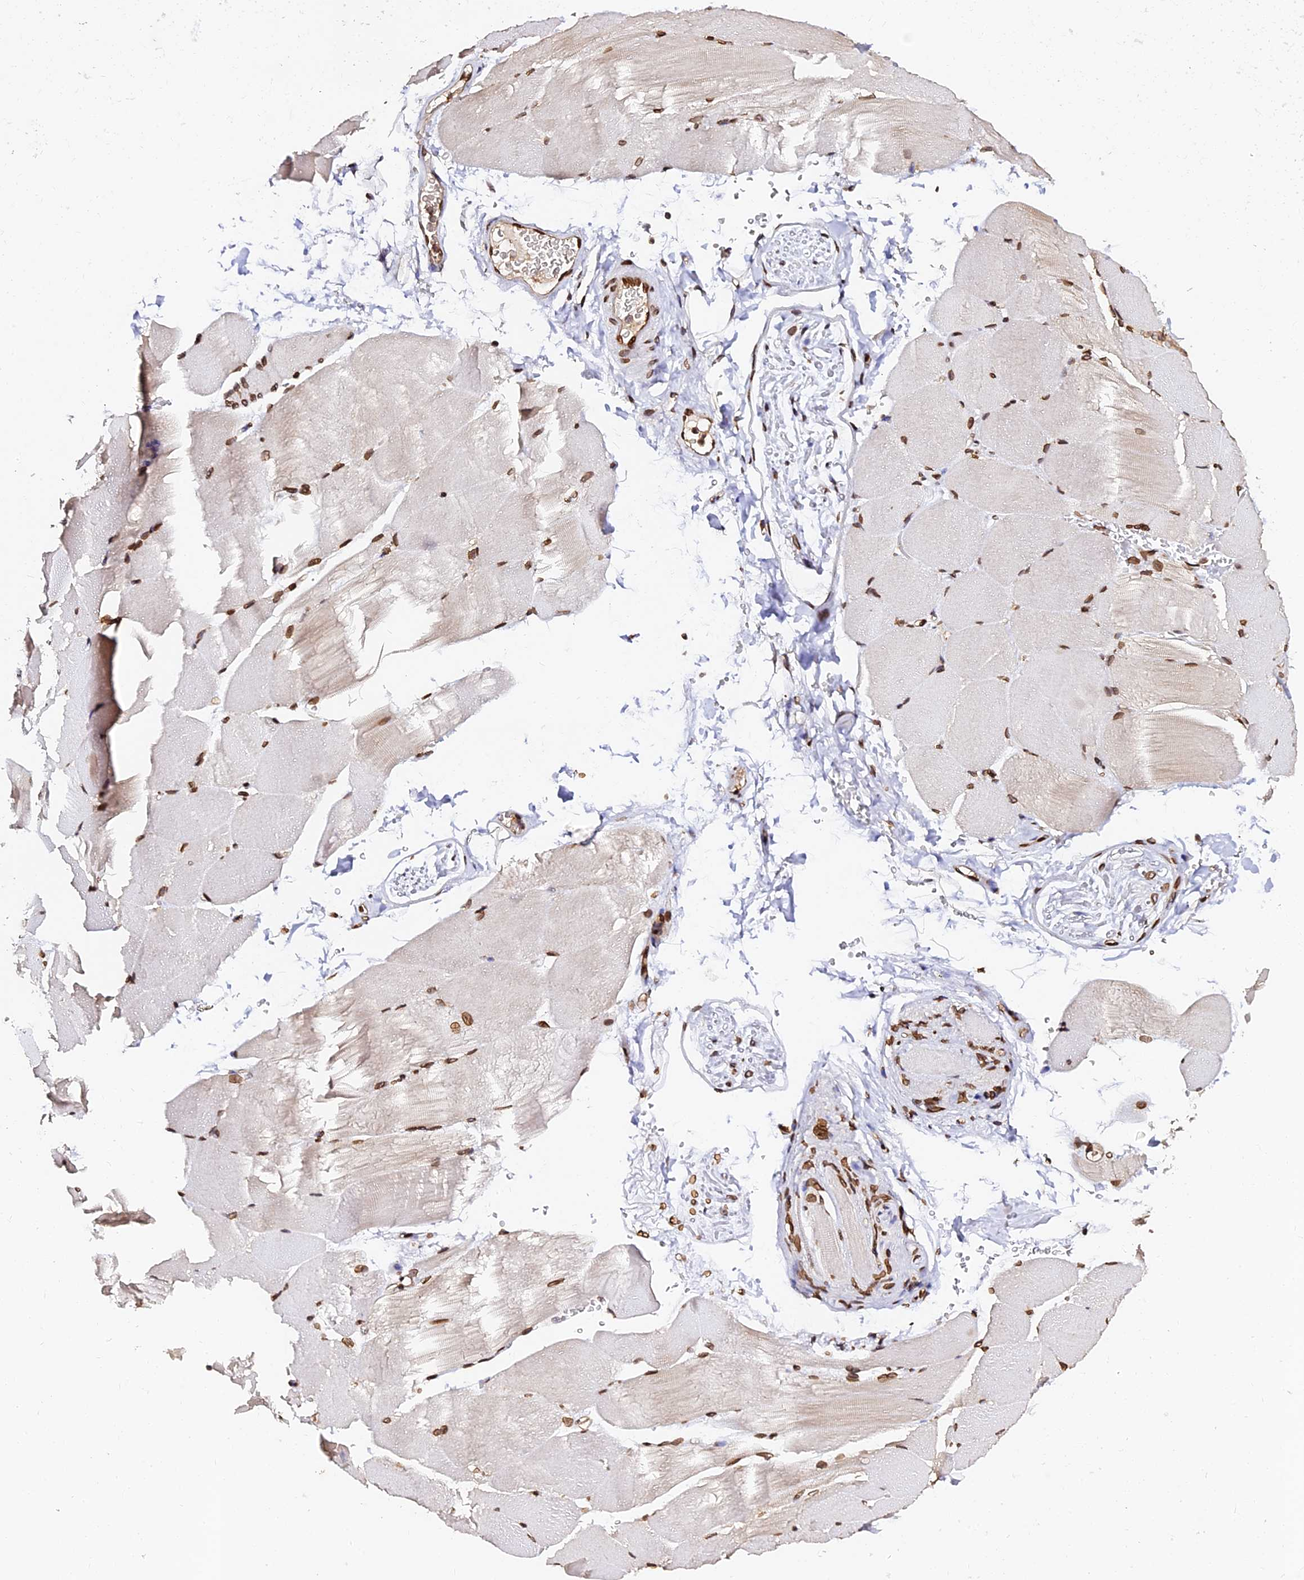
{"staining": {"intensity": "moderate", "quantity": "25%-75%", "location": "cytoplasmic/membranous,nuclear"}, "tissue": "skeletal muscle", "cell_type": "Myocytes", "image_type": "normal", "snomed": [{"axis": "morphology", "description": "Normal tissue, NOS"}, {"axis": "topography", "description": "Skeletal muscle"}, {"axis": "topography", "description": "Parathyroid gland"}], "caption": "Immunohistochemistry image of normal skeletal muscle: human skeletal muscle stained using immunohistochemistry (IHC) demonstrates medium levels of moderate protein expression localized specifically in the cytoplasmic/membranous,nuclear of myocytes, appearing as a cytoplasmic/membranous,nuclear brown color.", "gene": "ANAPC5", "patient": {"sex": "female", "age": 37}}